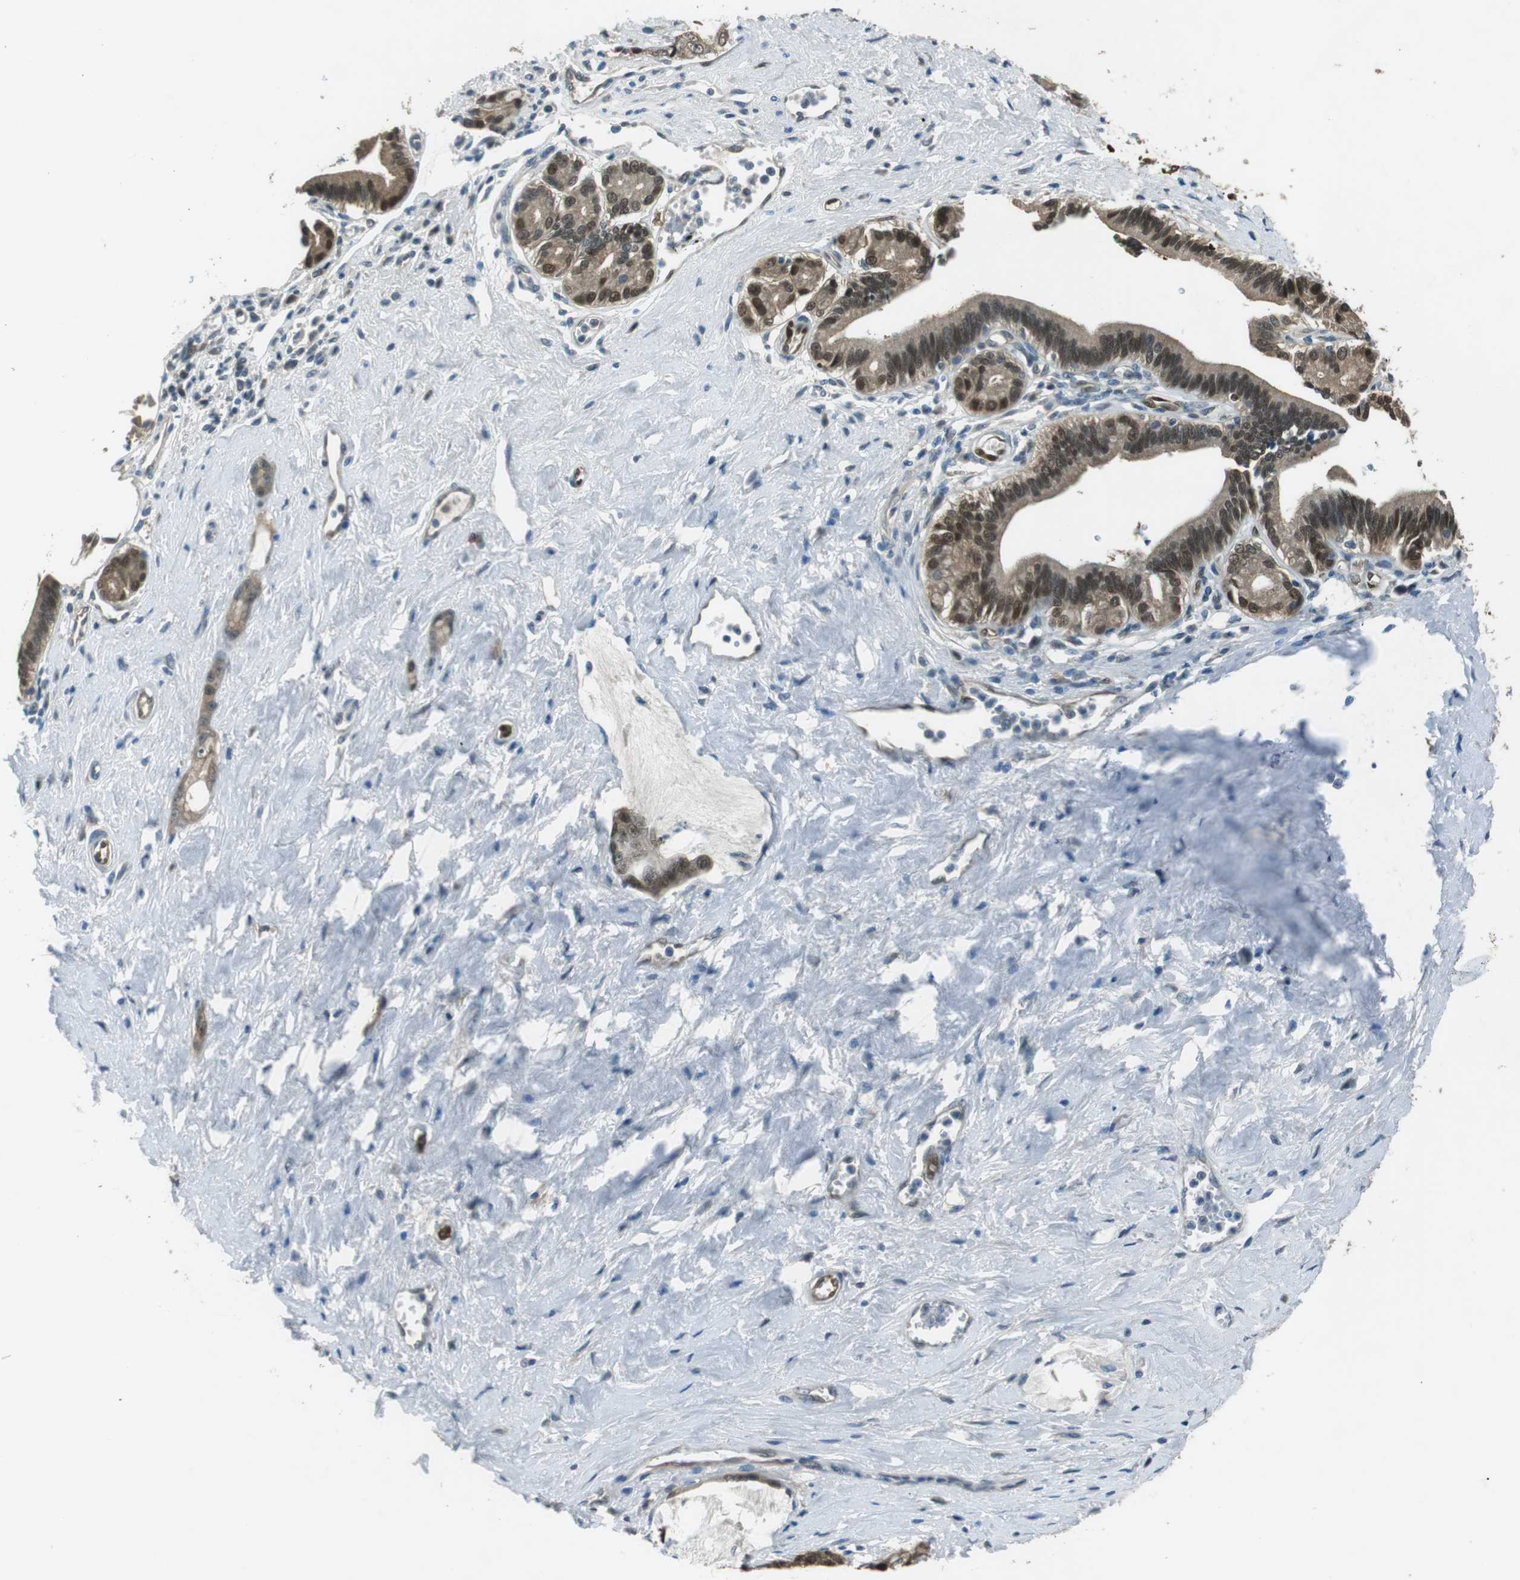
{"staining": {"intensity": "moderate", "quantity": ">75%", "location": "cytoplasmic/membranous,nuclear"}, "tissue": "pancreatic cancer", "cell_type": "Tumor cells", "image_type": "cancer", "snomed": [{"axis": "morphology", "description": "Adenocarcinoma, NOS"}, {"axis": "topography", "description": "Pancreas"}], "caption": "Adenocarcinoma (pancreatic) tissue reveals moderate cytoplasmic/membranous and nuclear expression in approximately >75% of tumor cells, visualized by immunohistochemistry.", "gene": "MFAP3", "patient": {"sex": "female", "age": 73}}